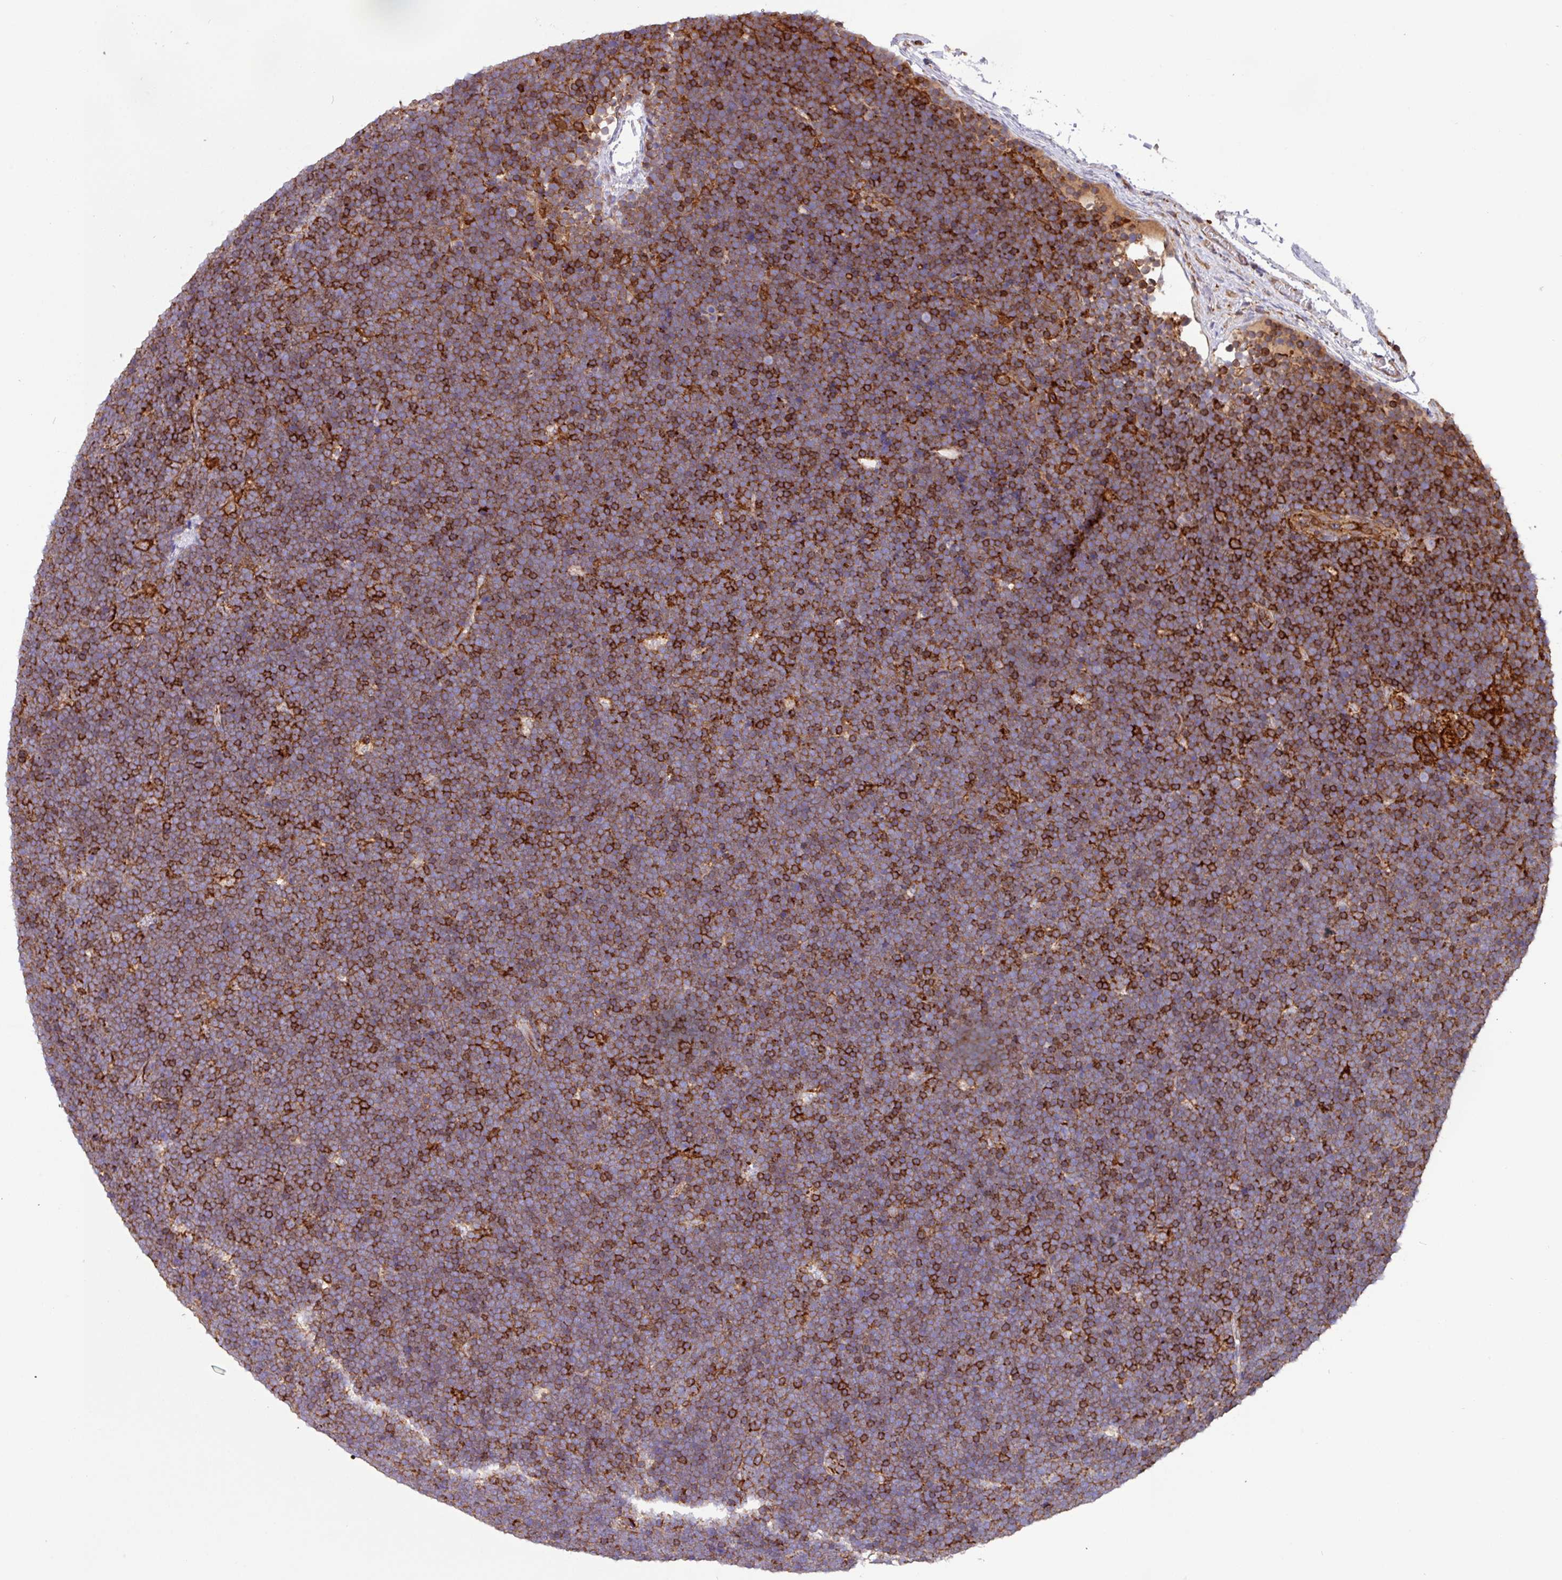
{"staining": {"intensity": "strong", "quantity": "<25%", "location": "cytoplasmic/membranous"}, "tissue": "lymphoma", "cell_type": "Tumor cells", "image_type": "cancer", "snomed": [{"axis": "morphology", "description": "Malignant lymphoma, non-Hodgkin's type, High grade"}, {"axis": "topography", "description": "Lymph node"}], "caption": "Immunohistochemical staining of high-grade malignant lymphoma, non-Hodgkin's type demonstrates medium levels of strong cytoplasmic/membranous protein staining in about <25% of tumor cells.", "gene": "PPP1R18", "patient": {"sex": "male", "age": 13}}